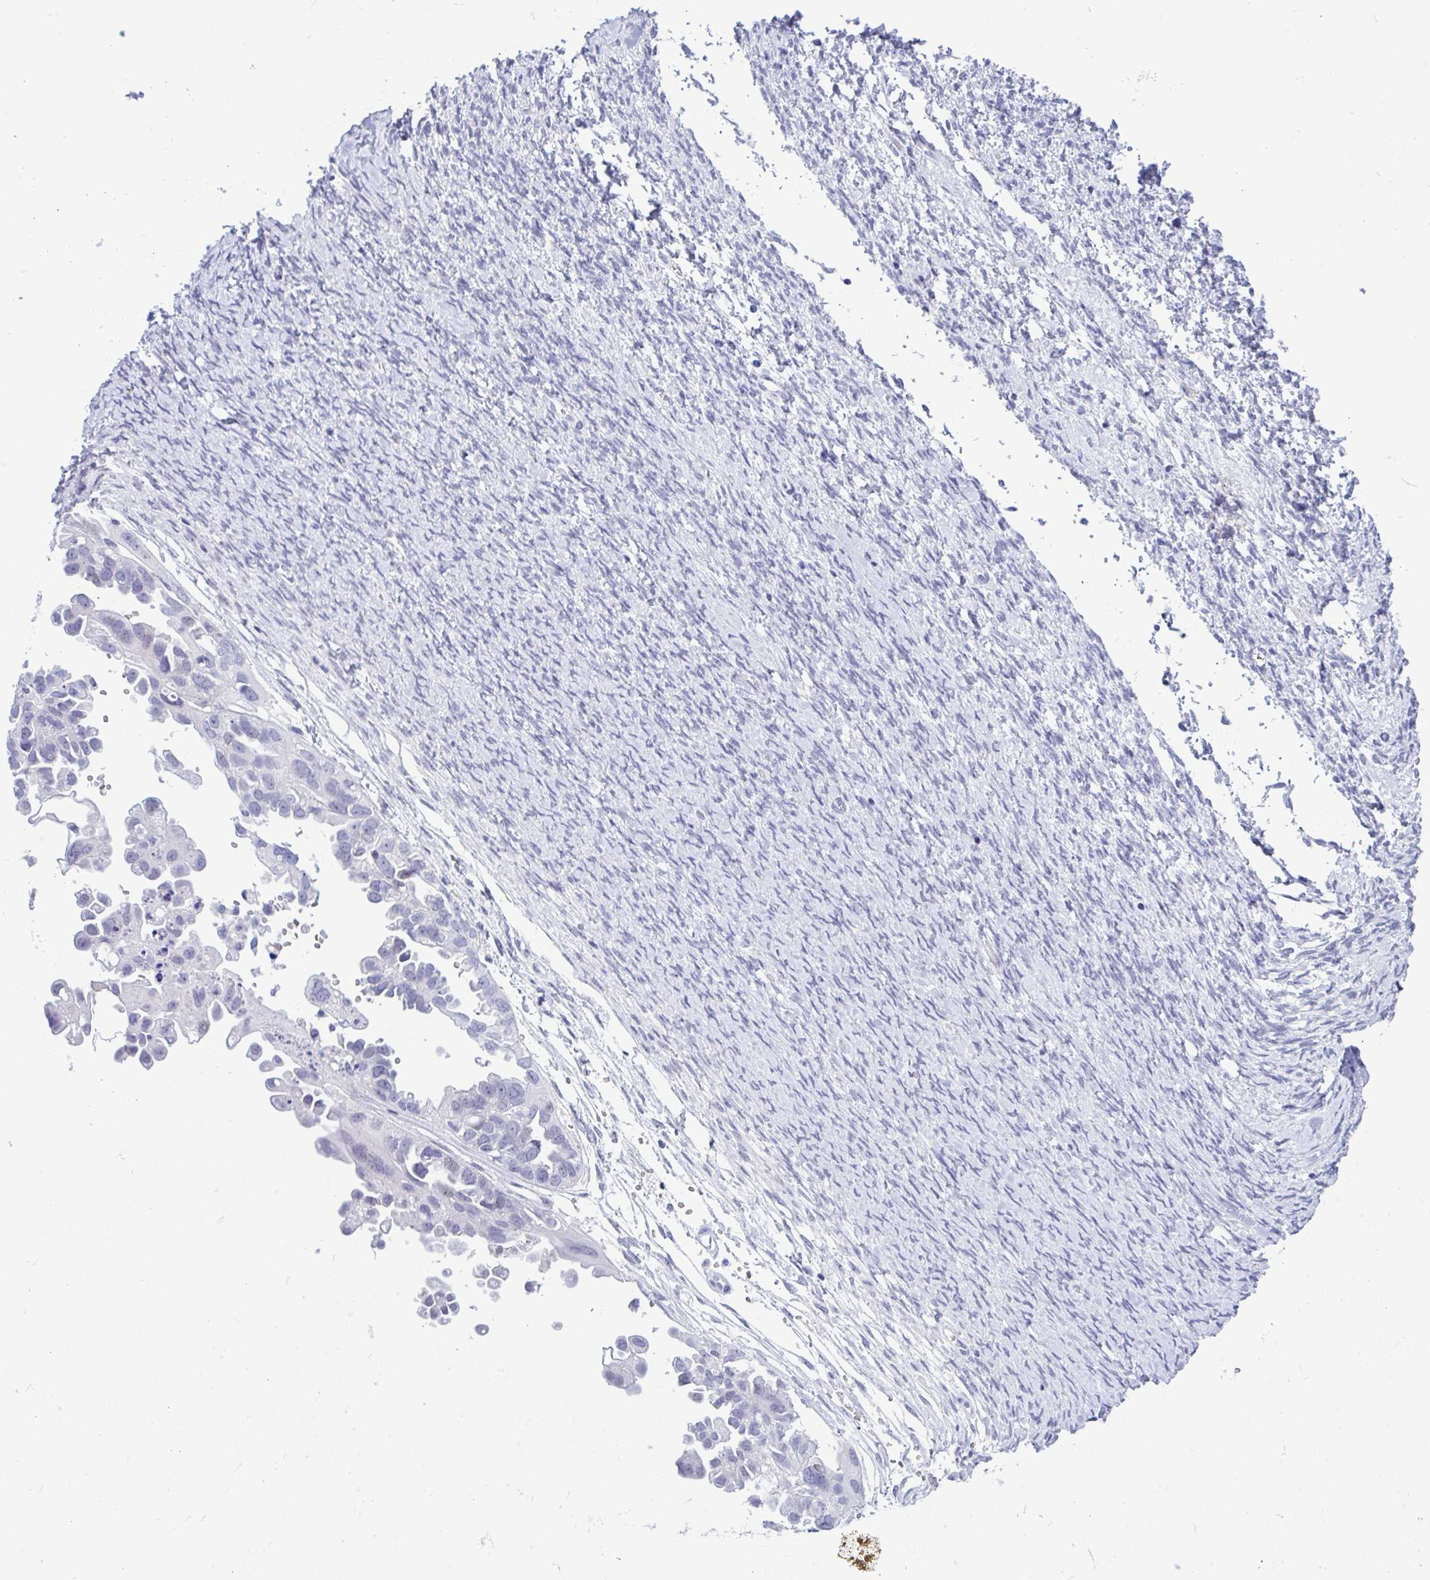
{"staining": {"intensity": "negative", "quantity": "none", "location": "none"}, "tissue": "ovarian cancer", "cell_type": "Tumor cells", "image_type": "cancer", "snomed": [{"axis": "morphology", "description": "Cystadenocarcinoma, serous, NOS"}, {"axis": "topography", "description": "Ovary"}], "caption": "Tumor cells show no significant protein positivity in ovarian serous cystadenocarcinoma.", "gene": "PERM1", "patient": {"sex": "female", "age": 53}}